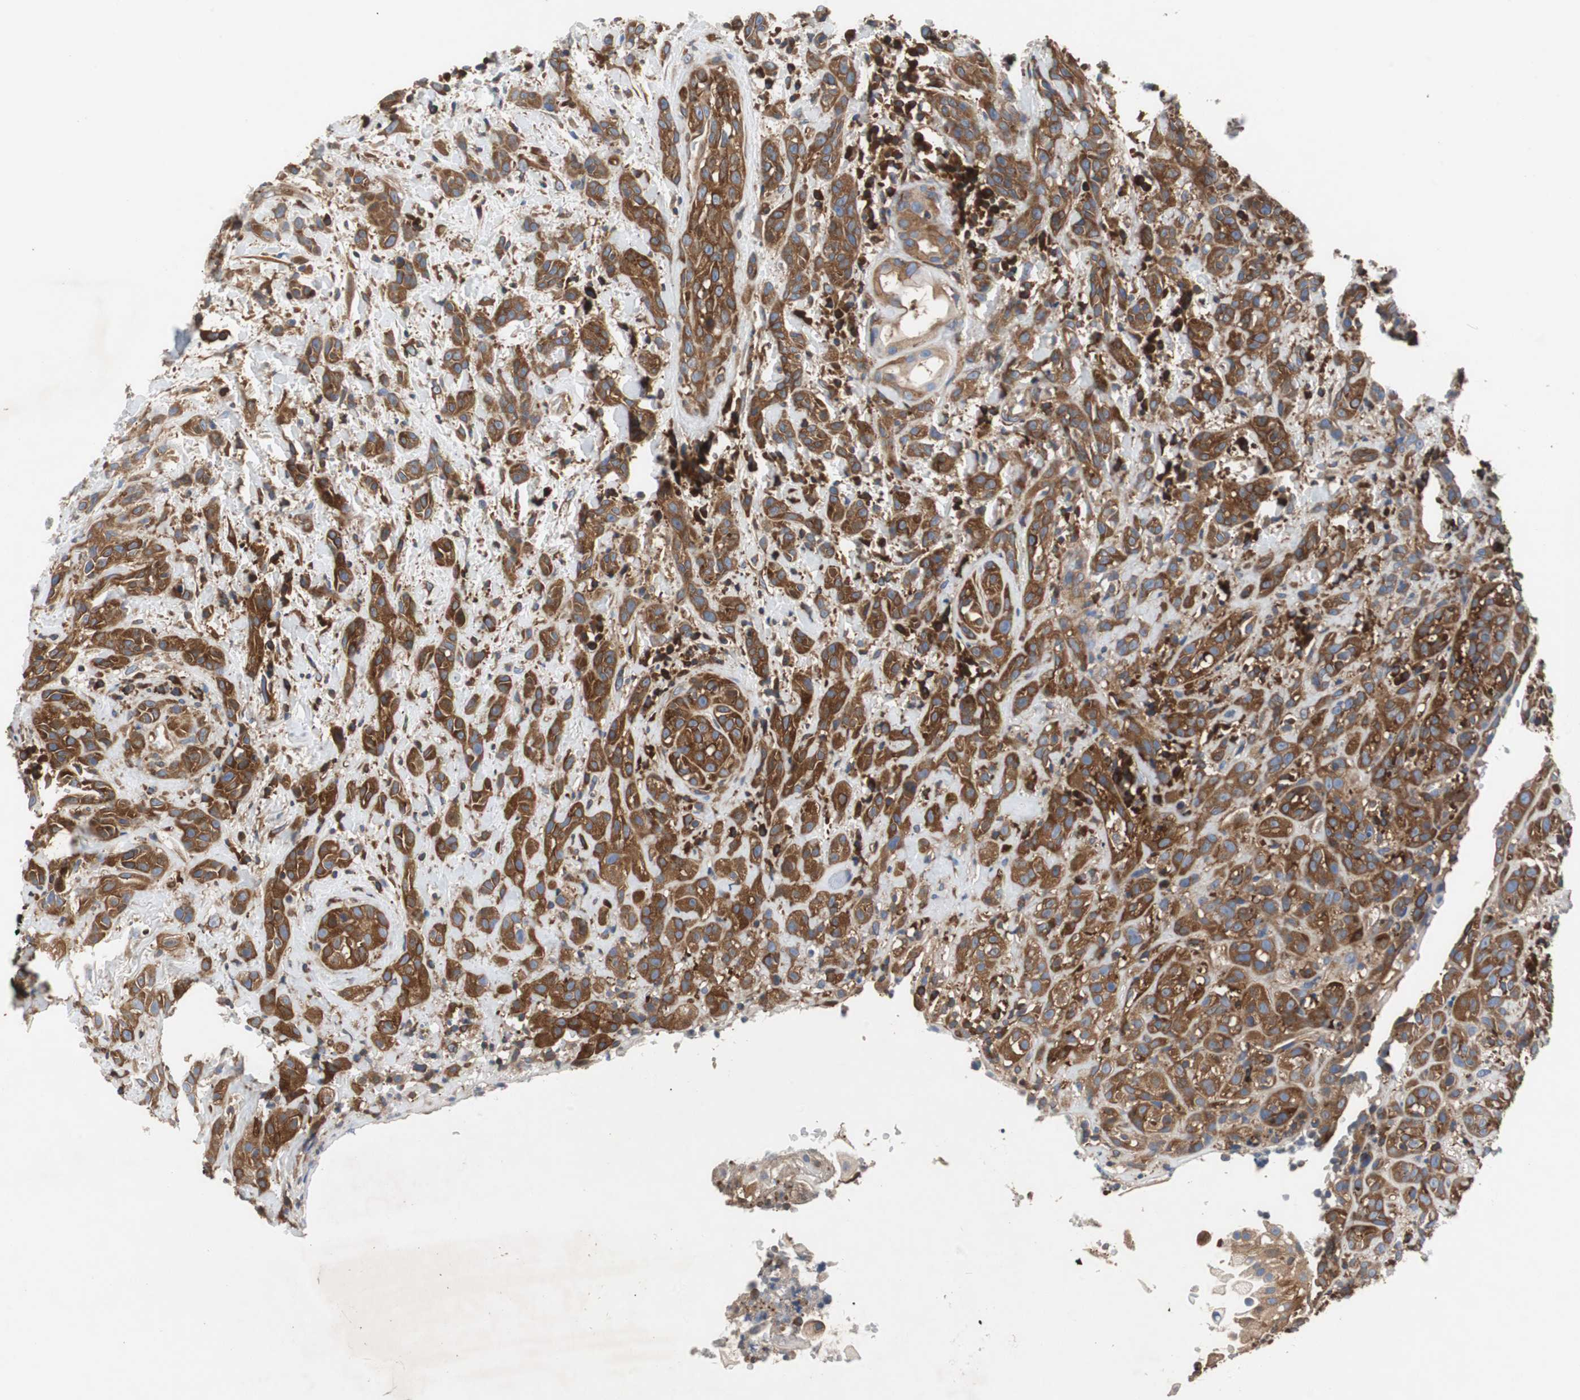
{"staining": {"intensity": "strong", "quantity": ">75%", "location": "cytoplasmic/membranous"}, "tissue": "head and neck cancer", "cell_type": "Tumor cells", "image_type": "cancer", "snomed": [{"axis": "morphology", "description": "Squamous cell carcinoma, NOS"}, {"axis": "topography", "description": "Head-Neck"}], "caption": "Protein positivity by immunohistochemistry (IHC) shows strong cytoplasmic/membranous positivity in about >75% of tumor cells in head and neck cancer (squamous cell carcinoma).", "gene": "GYS1", "patient": {"sex": "male", "age": 62}}